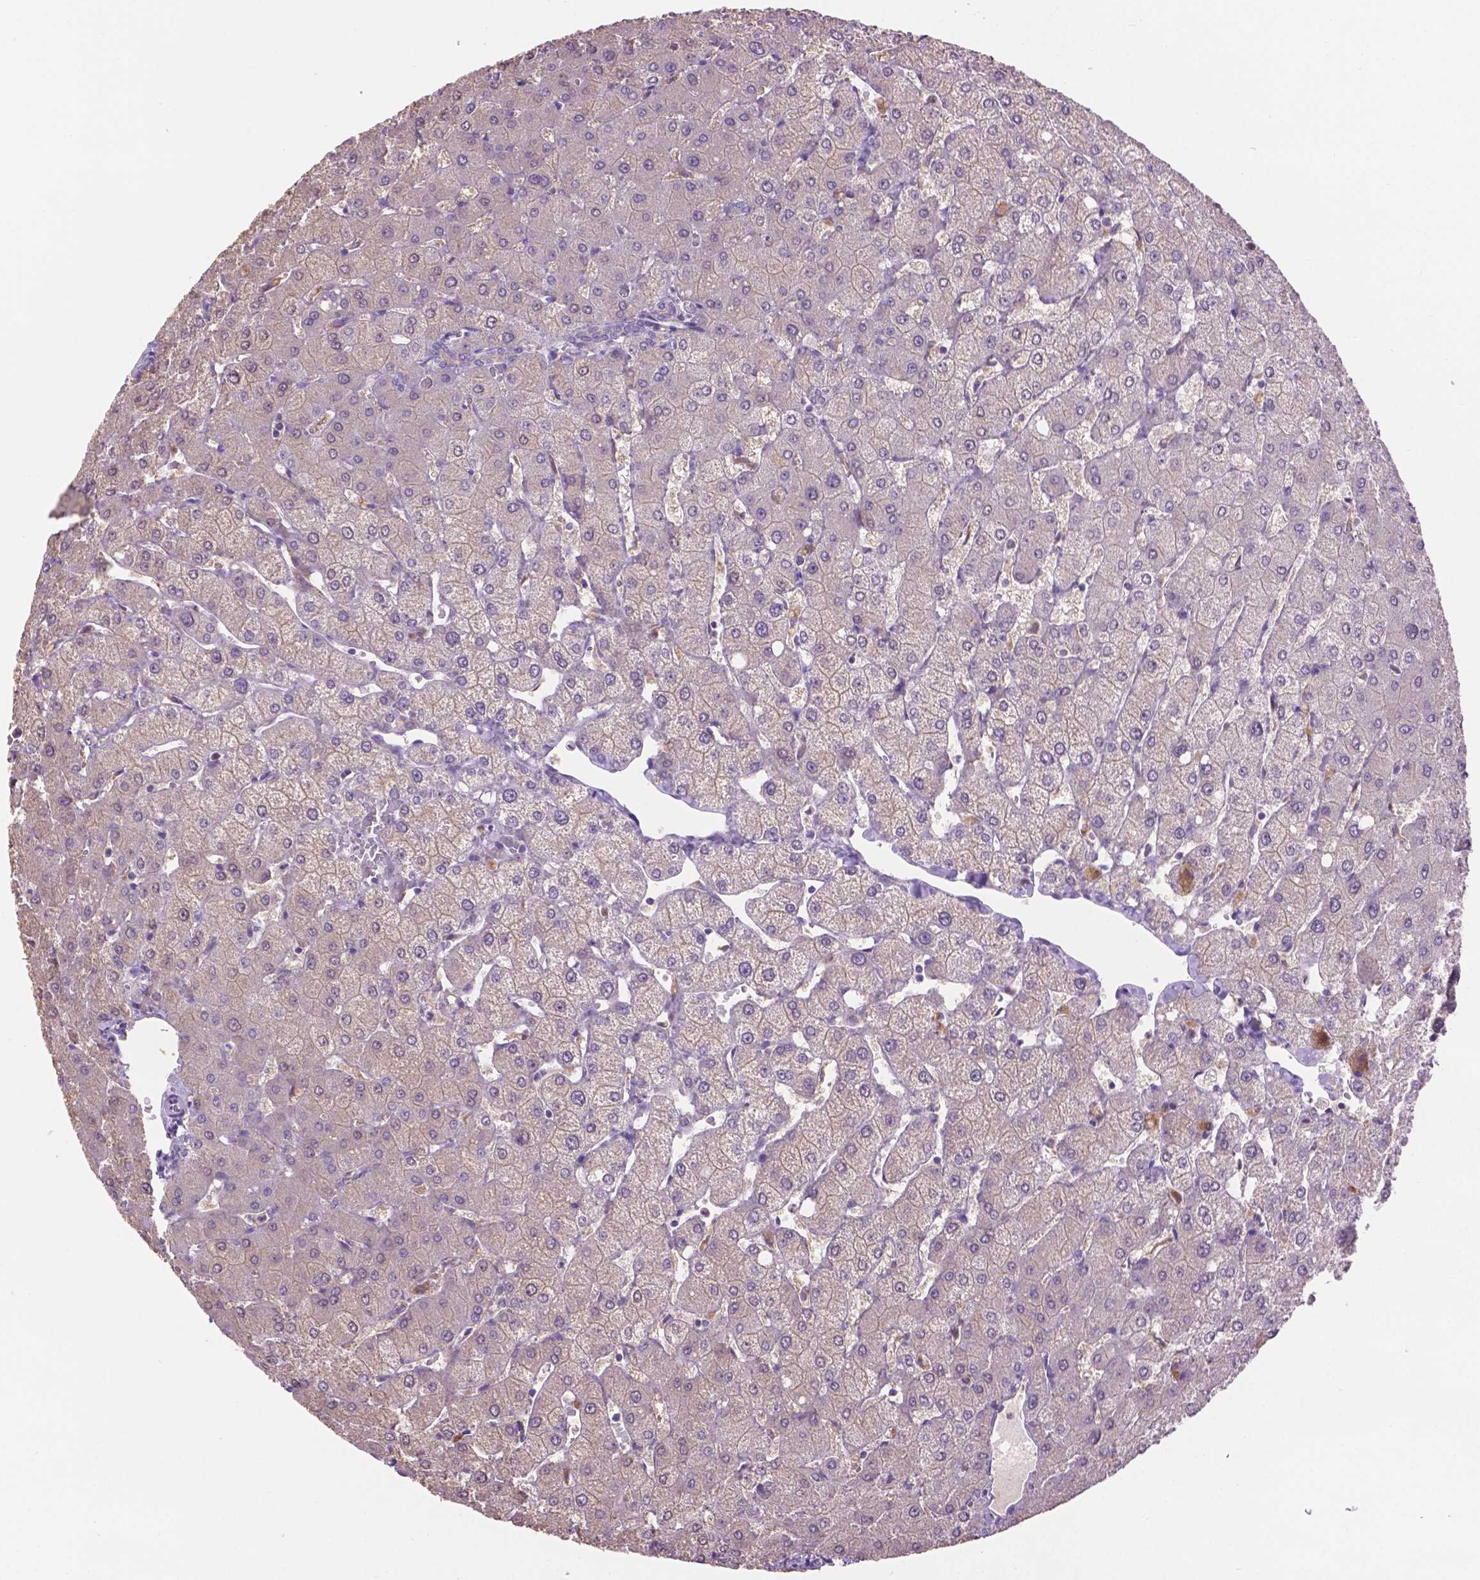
{"staining": {"intensity": "negative", "quantity": "none", "location": "none"}, "tissue": "liver", "cell_type": "Cholangiocytes", "image_type": "normal", "snomed": [{"axis": "morphology", "description": "Normal tissue, NOS"}, {"axis": "topography", "description": "Liver"}], "caption": "Immunohistochemistry micrograph of unremarkable human liver stained for a protein (brown), which displays no staining in cholangiocytes.", "gene": "CDH7", "patient": {"sex": "female", "age": 54}}